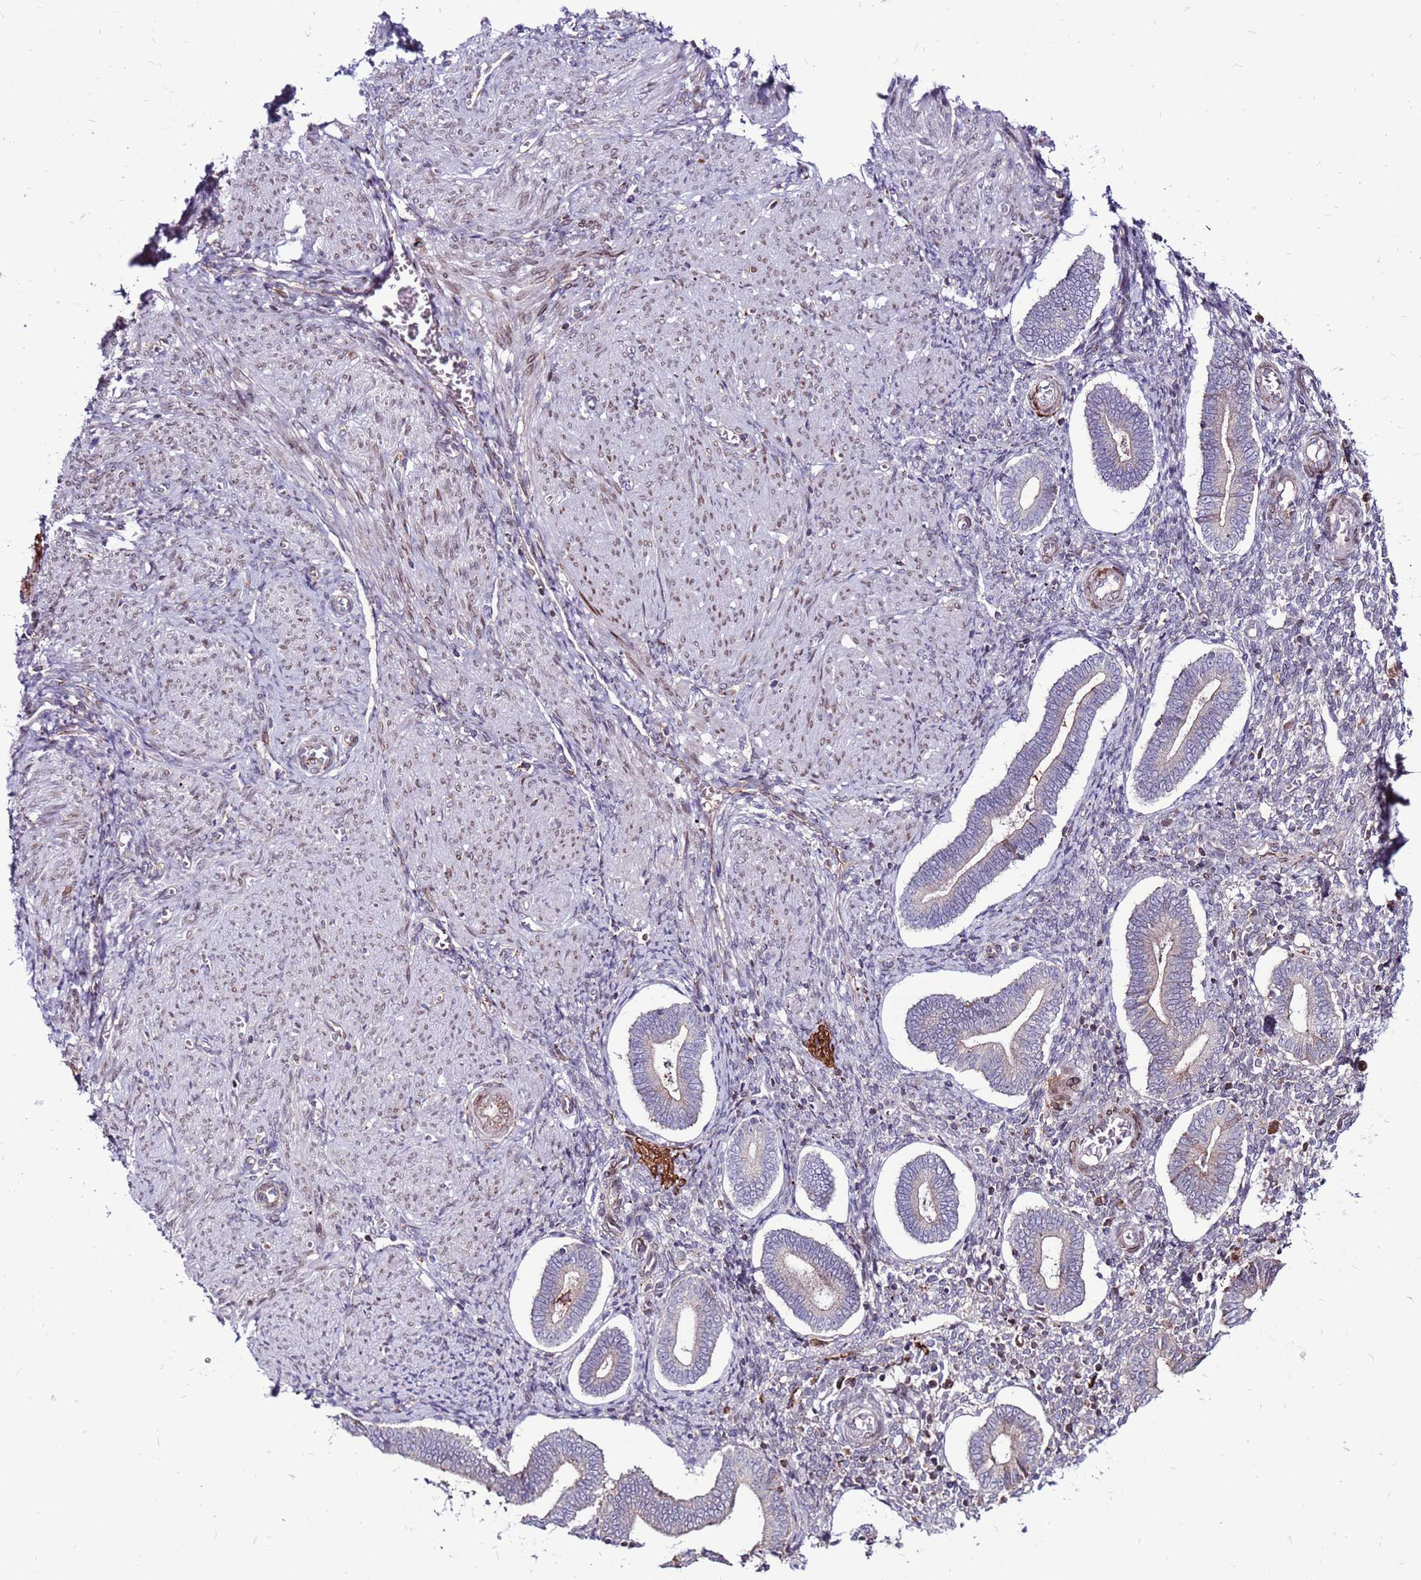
{"staining": {"intensity": "weak", "quantity": "<25%", "location": "cytoplasmic/membranous"}, "tissue": "endometrium", "cell_type": "Cells in endometrial stroma", "image_type": "normal", "snomed": [{"axis": "morphology", "description": "Normal tissue, NOS"}, {"axis": "topography", "description": "Endometrium"}], "caption": "IHC image of normal endometrium: human endometrium stained with DAB (3,3'-diaminobenzidine) reveals no significant protein staining in cells in endometrial stroma.", "gene": "CCDC71", "patient": {"sex": "female", "age": 44}}